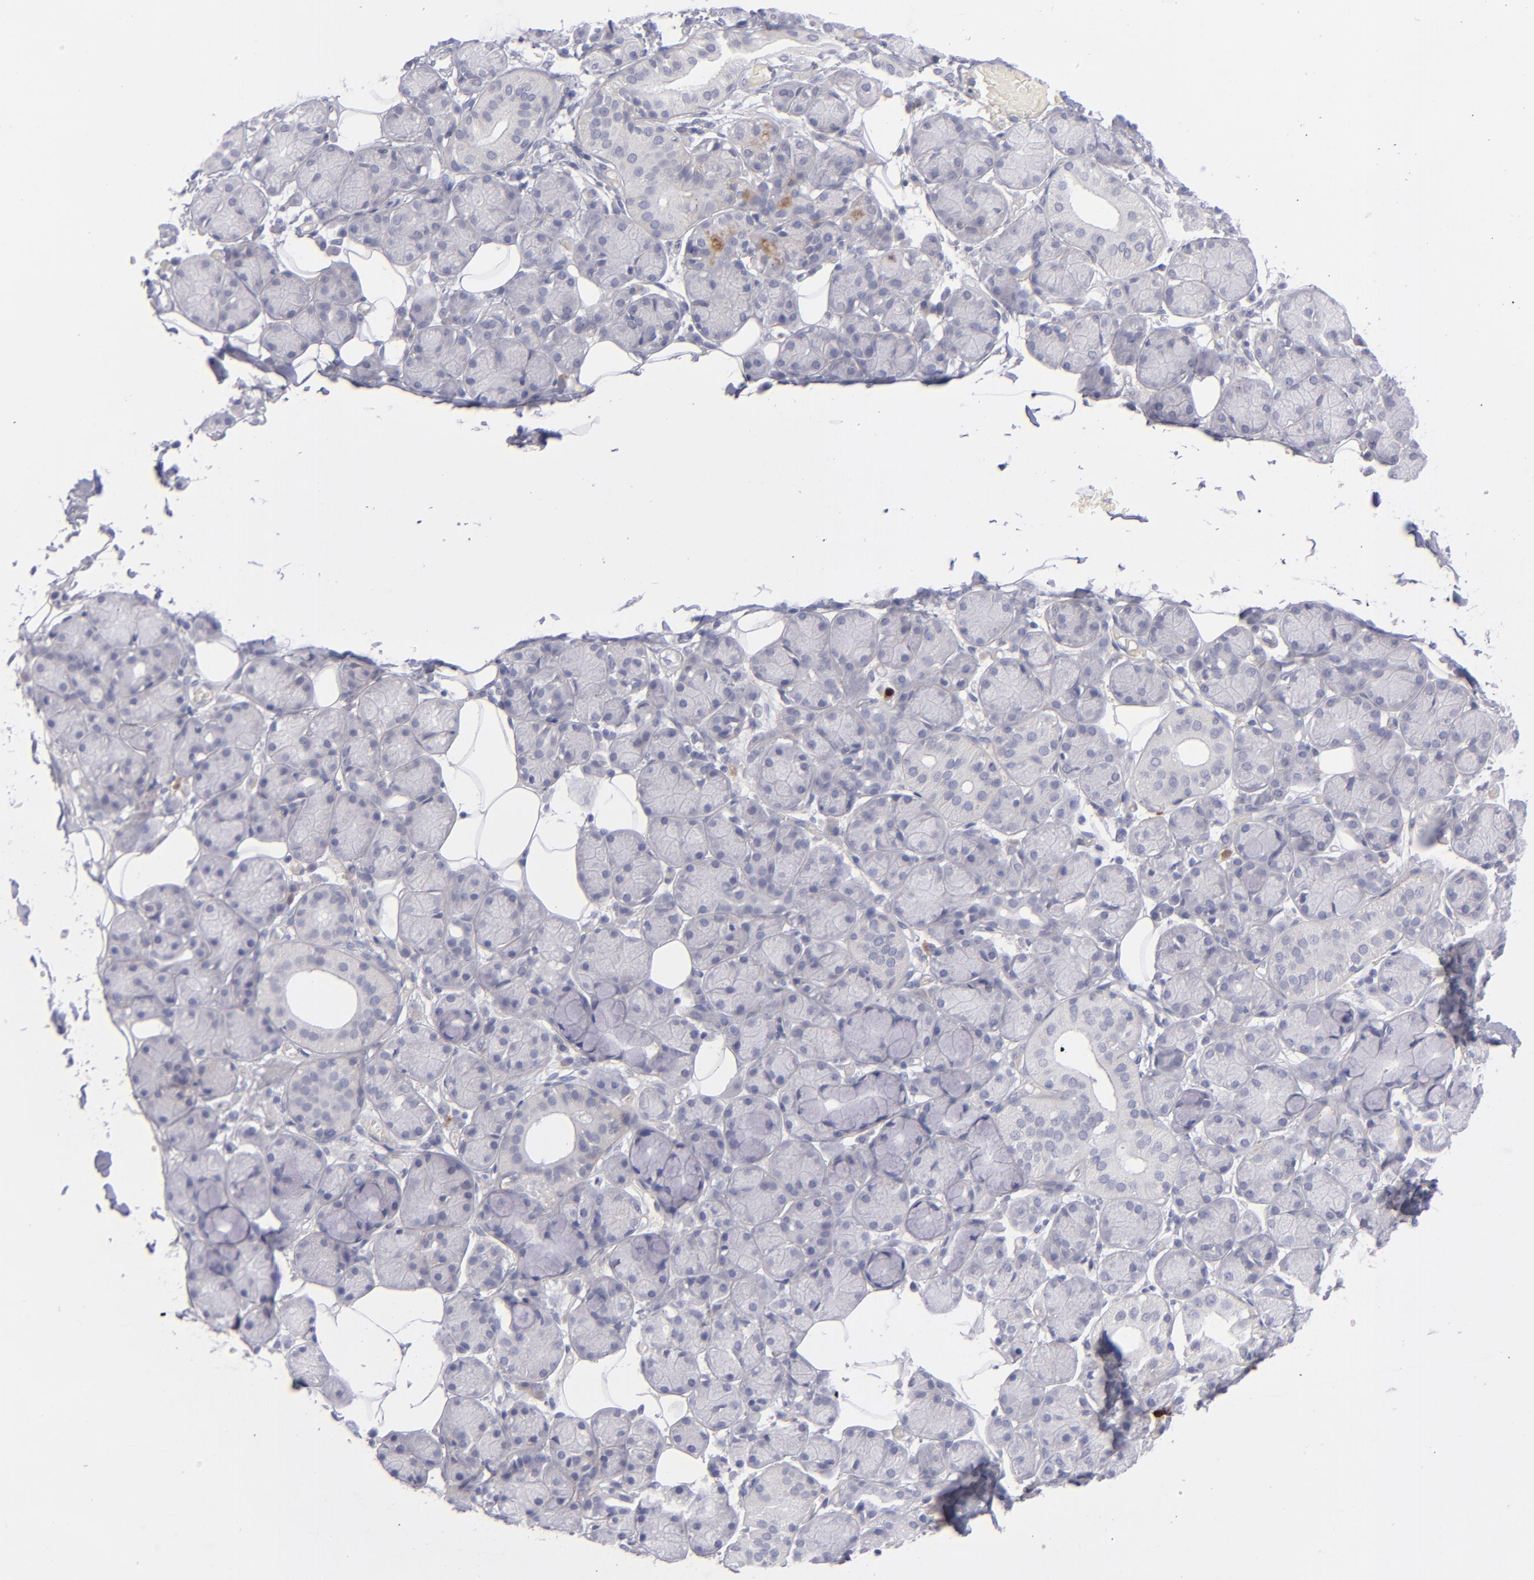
{"staining": {"intensity": "negative", "quantity": "none", "location": "none"}, "tissue": "salivary gland", "cell_type": "Glandular cells", "image_type": "normal", "snomed": [{"axis": "morphology", "description": "Normal tissue, NOS"}, {"axis": "topography", "description": "Salivary gland"}], "caption": "This image is of unremarkable salivary gland stained with immunohistochemistry (IHC) to label a protein in brown with the nuclei are counter-stained blue. There is no positivity in glandular cells.", "gene": "ITGB4", "patient": {"sex": "male", "age": 54}}